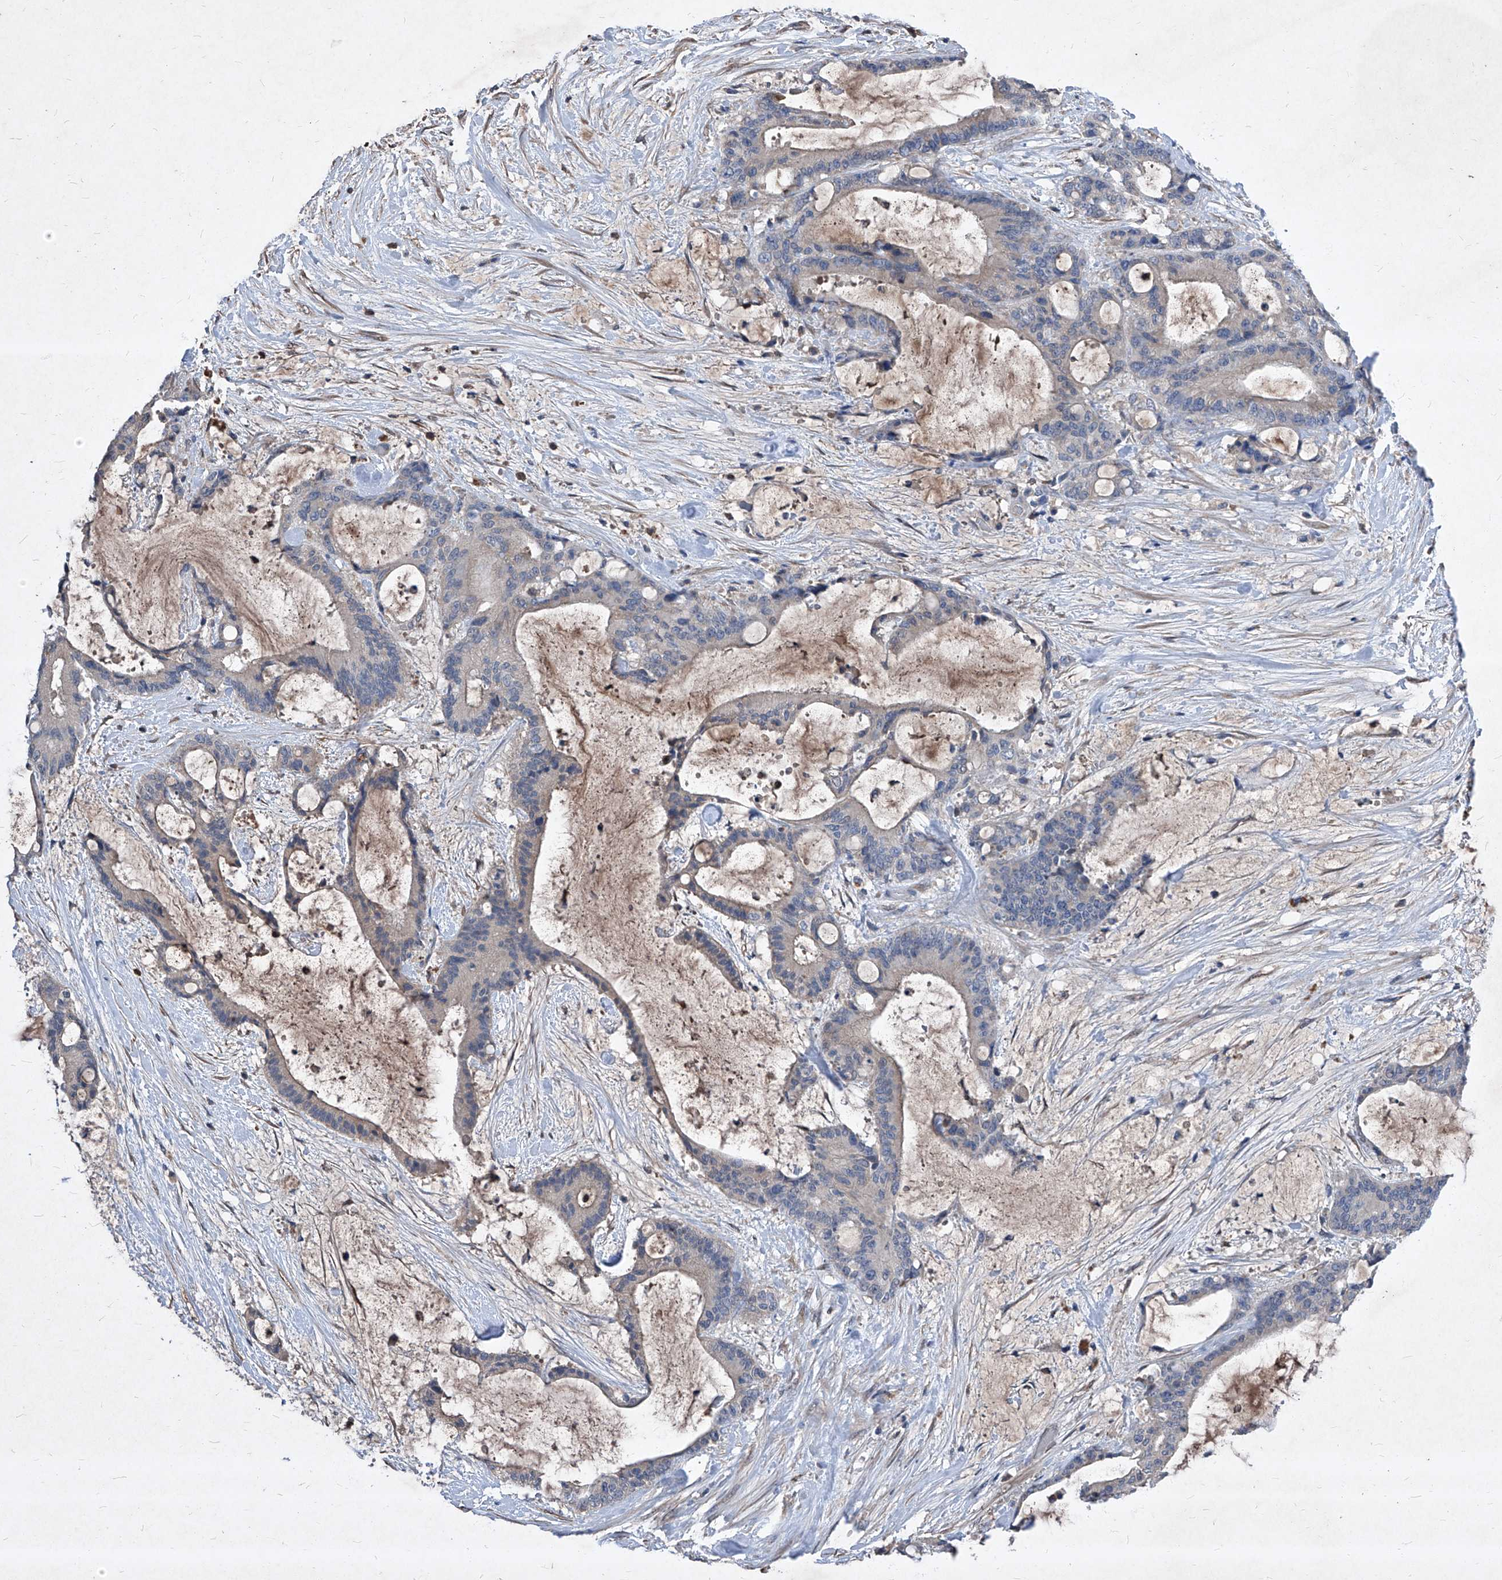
{"staining": {"intensity": "negative", "quantity": "none", "location": "none"}, "tissue": "liver cancer", "cell_type": "Tumor cells", "image_type": "cancer", "snomed": [{"axis": "morphology", "description": "Cholangiocarcinoma"}, {"axis": "topography", "description": "Liver"}], "caption": "This is an immunohistochemistry photomicrograph of human liver cancer (cholangiocarcinoma). There is no expression in tumor cells.", "gene": "SYNGR1", "patient": {"sex": "female", "age": 73}}